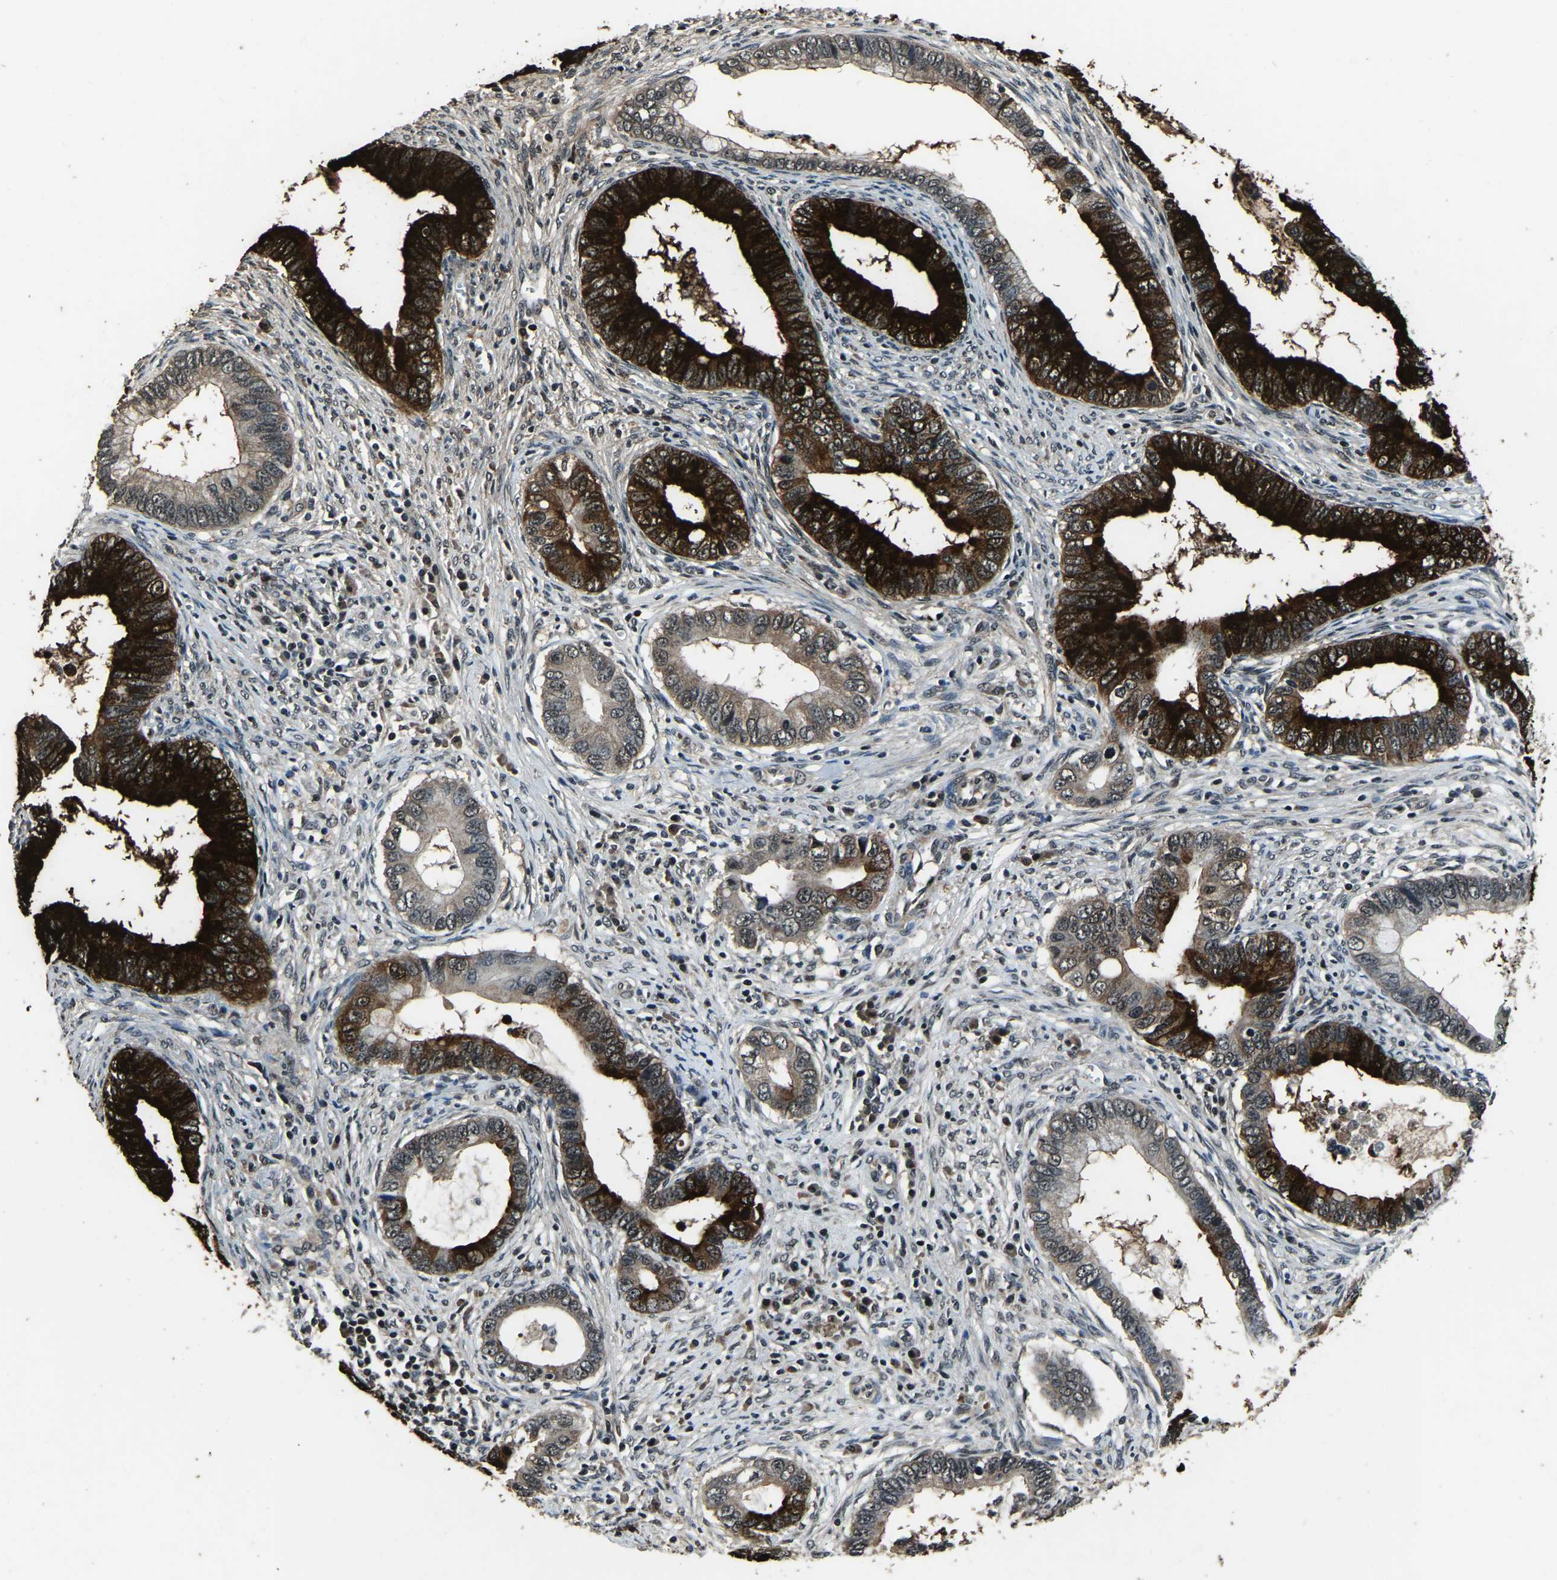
{"staining": {"intensity": "strong", "quantity": "25%-75%", "location": "cytoplasmic/membranous"}, "tissue": "cervical cancer", "cell_type": "Tumor cells", "image_type": "cancer", "snomed": [{"axis": "morphology", "description": "Adenocarcinoma, NOS"}, {"axis": "topography", "description": "Cervix"}], "caption": "An image of cervical cancer stained for a protein shows strong cytoplasmic/membranous brown staining in tumor cells.", "gene": "ANKIB1", "patient": {"sex": "female", "age": 44}}